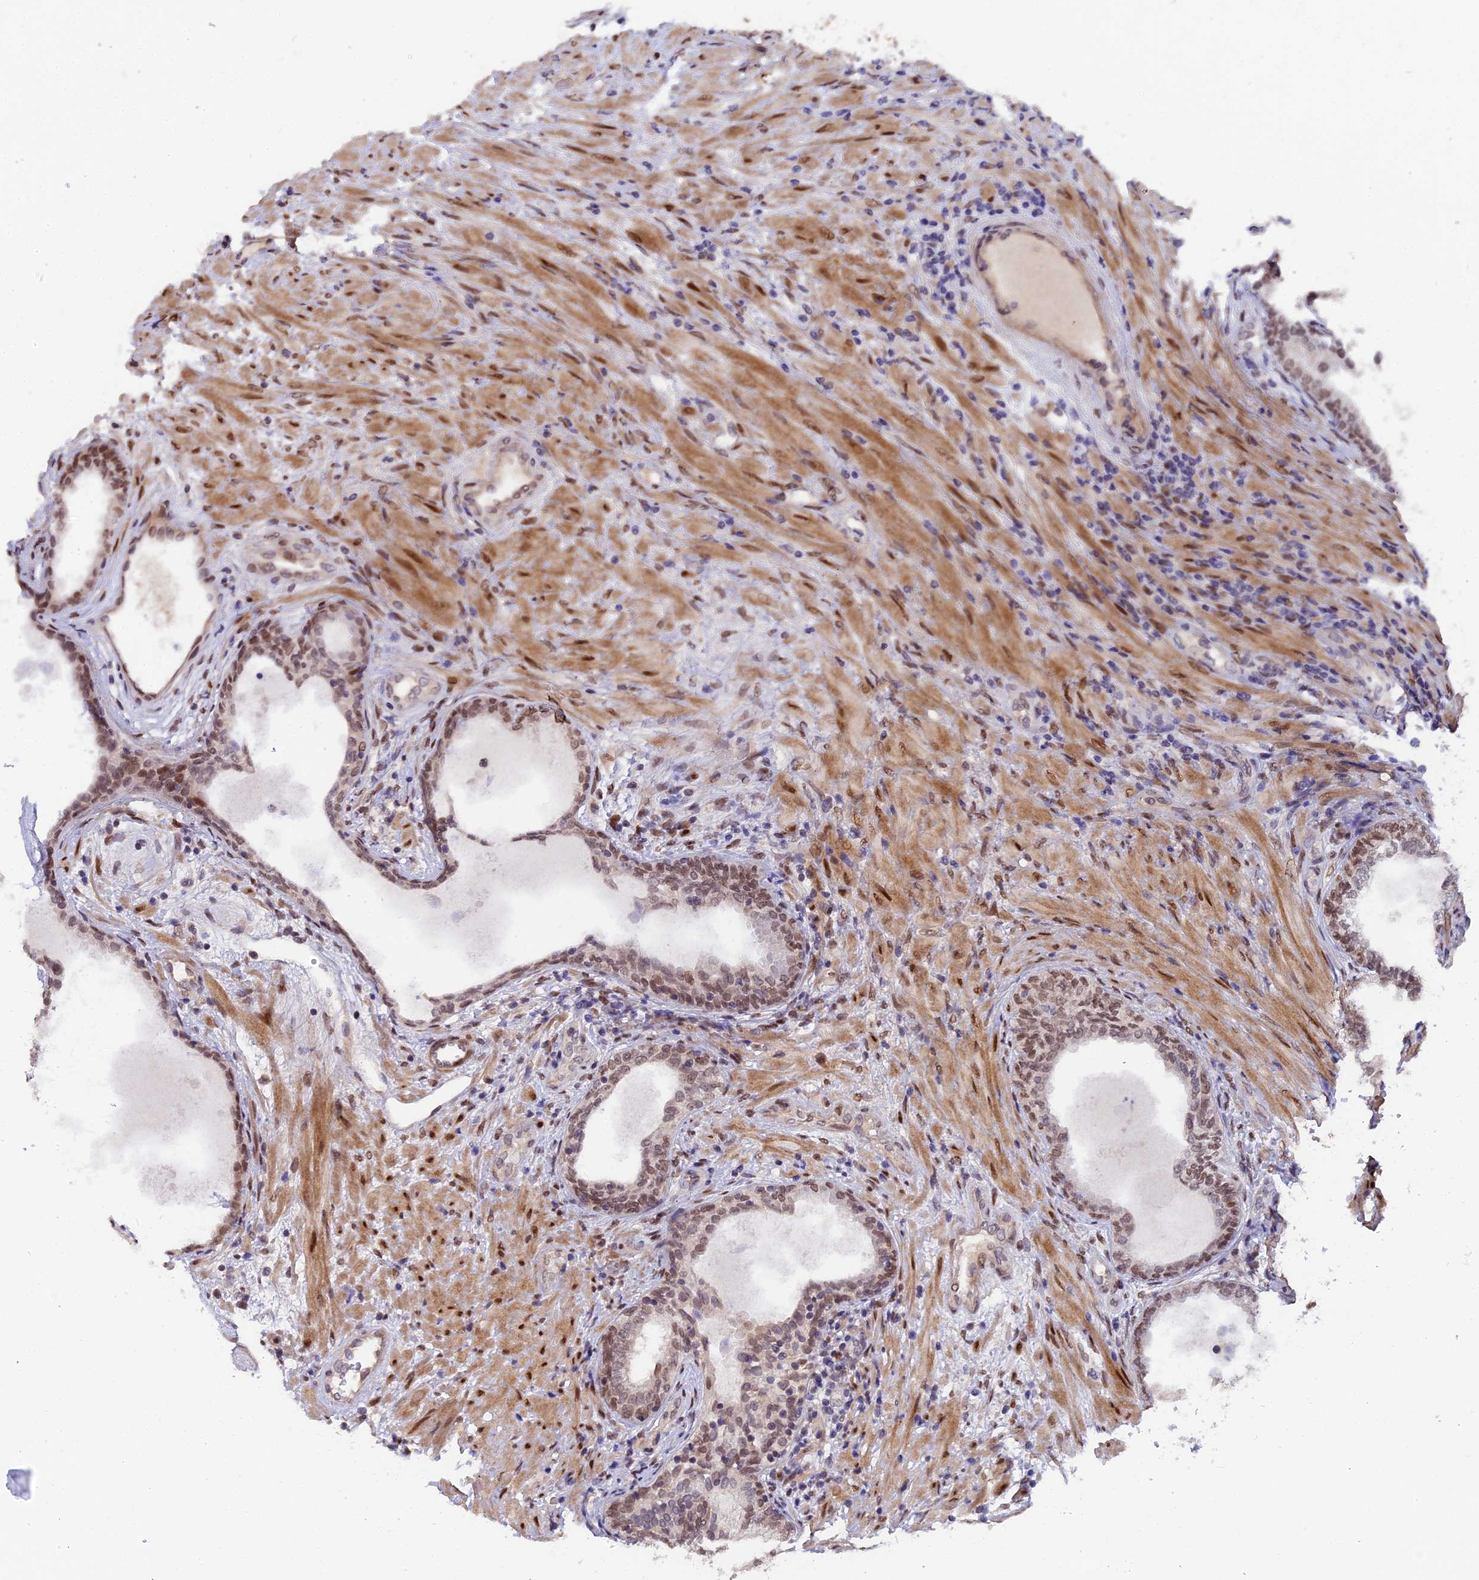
{"staining": {"intensity": "moderate", "quantity": "25%-75%", "location": "nuclear"}, "tissue": "prostate", "cell_type": "Glandular cells", "image_type": "normal", "snomed": [{"axis": "morphology", "description": "Normal tissue, NOS"}, {"axis": "topography", "description": "Prostate"}], "caption": "DAB (3,3'-diaminobenzidine) immunohistochemical staining of unremarkable human prostate shows moderate nuclear protein expression in about 25%-75% of glandular cells.", "gene": "PYGO1", "patient": {"sex": "male", "age": 76}}